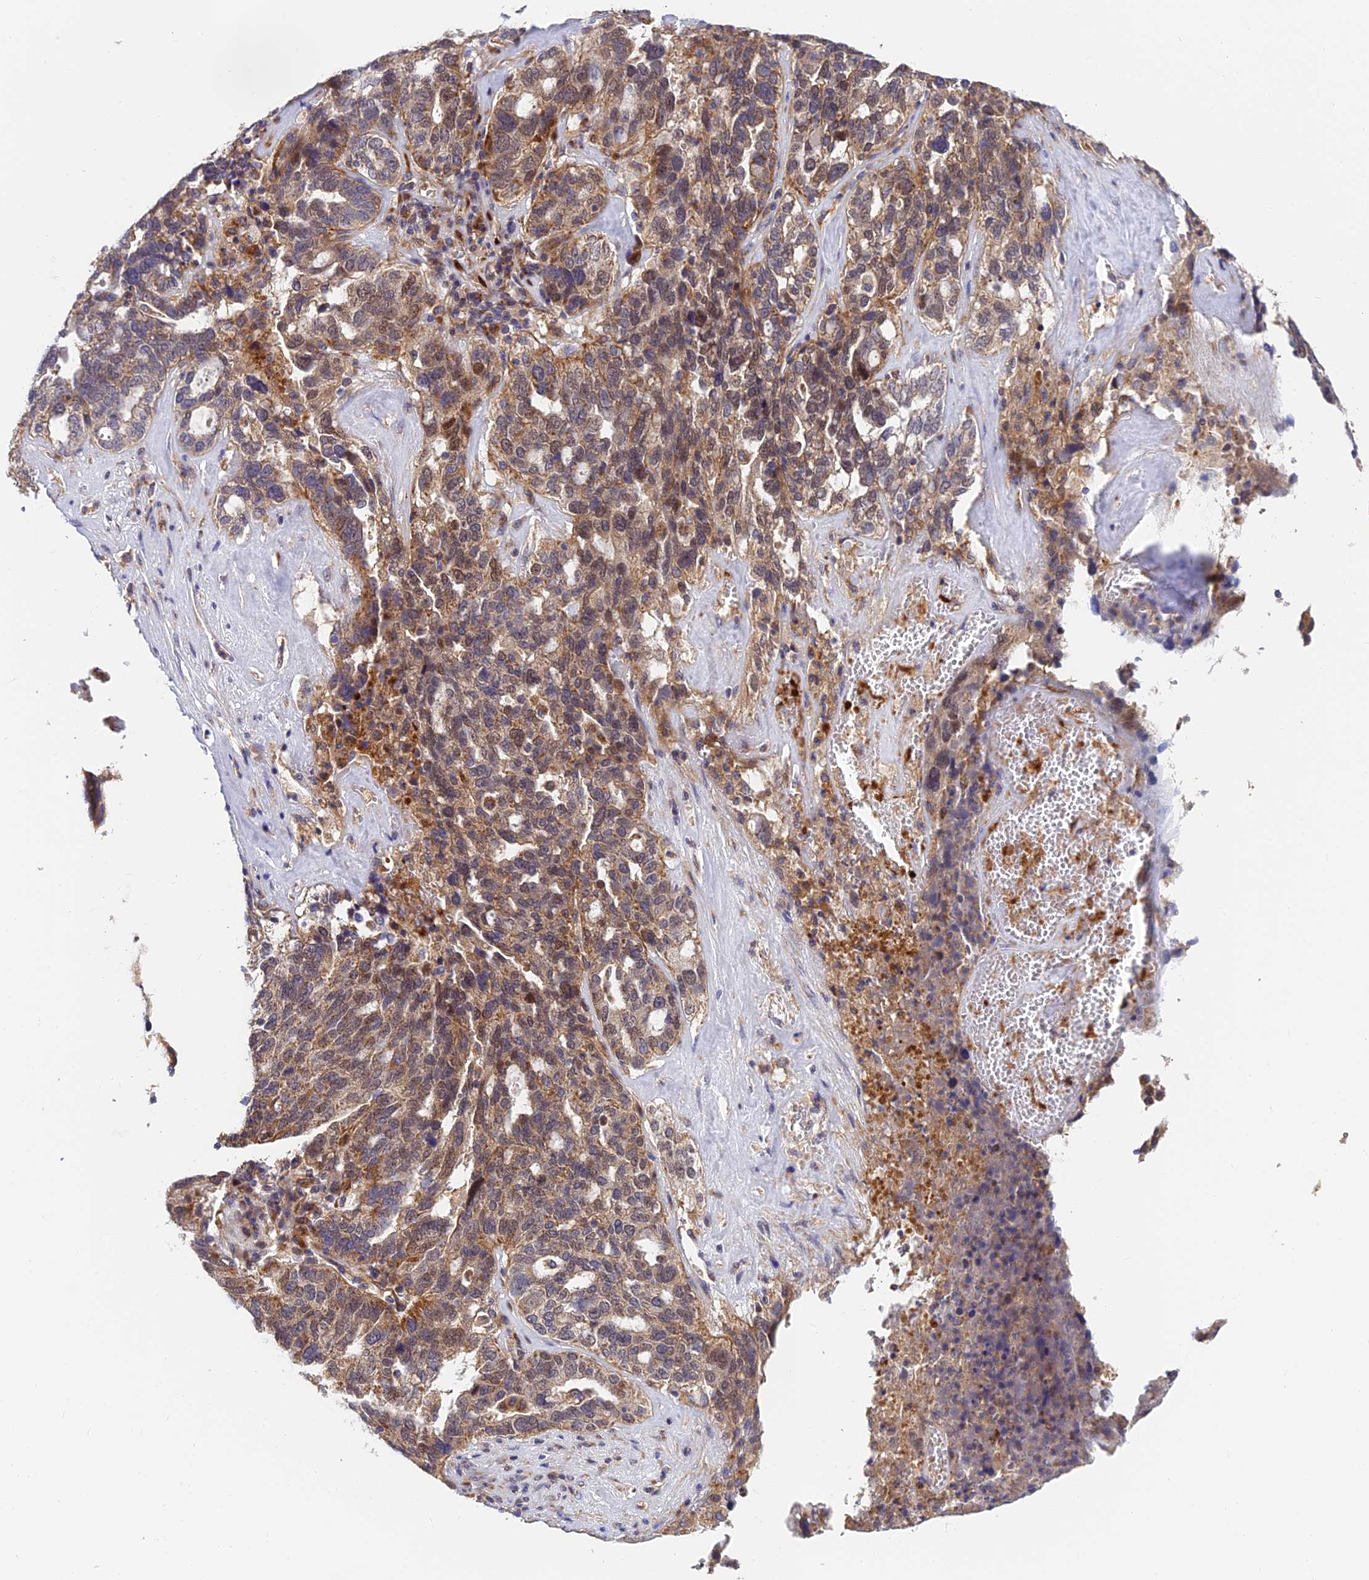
{"staining": {"intensity": "moderate", "quantity": ">75%", "location": "cytoplasmic/membranous,nuclear"}, "tissue": "ovarian cancer", "cell_type": "Tumor cells", "image_type": "cancer", "snomed": [{"axis": "morphology", "description": "Cystadenocarcinoma, serous, NOS"}, {"axis": "topography", "description": "Ovary"}], "caption": "Ovarian cancer (serous cystadenocarcinoma) stained with immunohistochemistry (IHC) exhibits moderate cytoplasmic/membranous and nuclear staining in about >75% of tumor cells.", "gene": "PODNL1", "patient": {"sex": "female", "age": 59}}